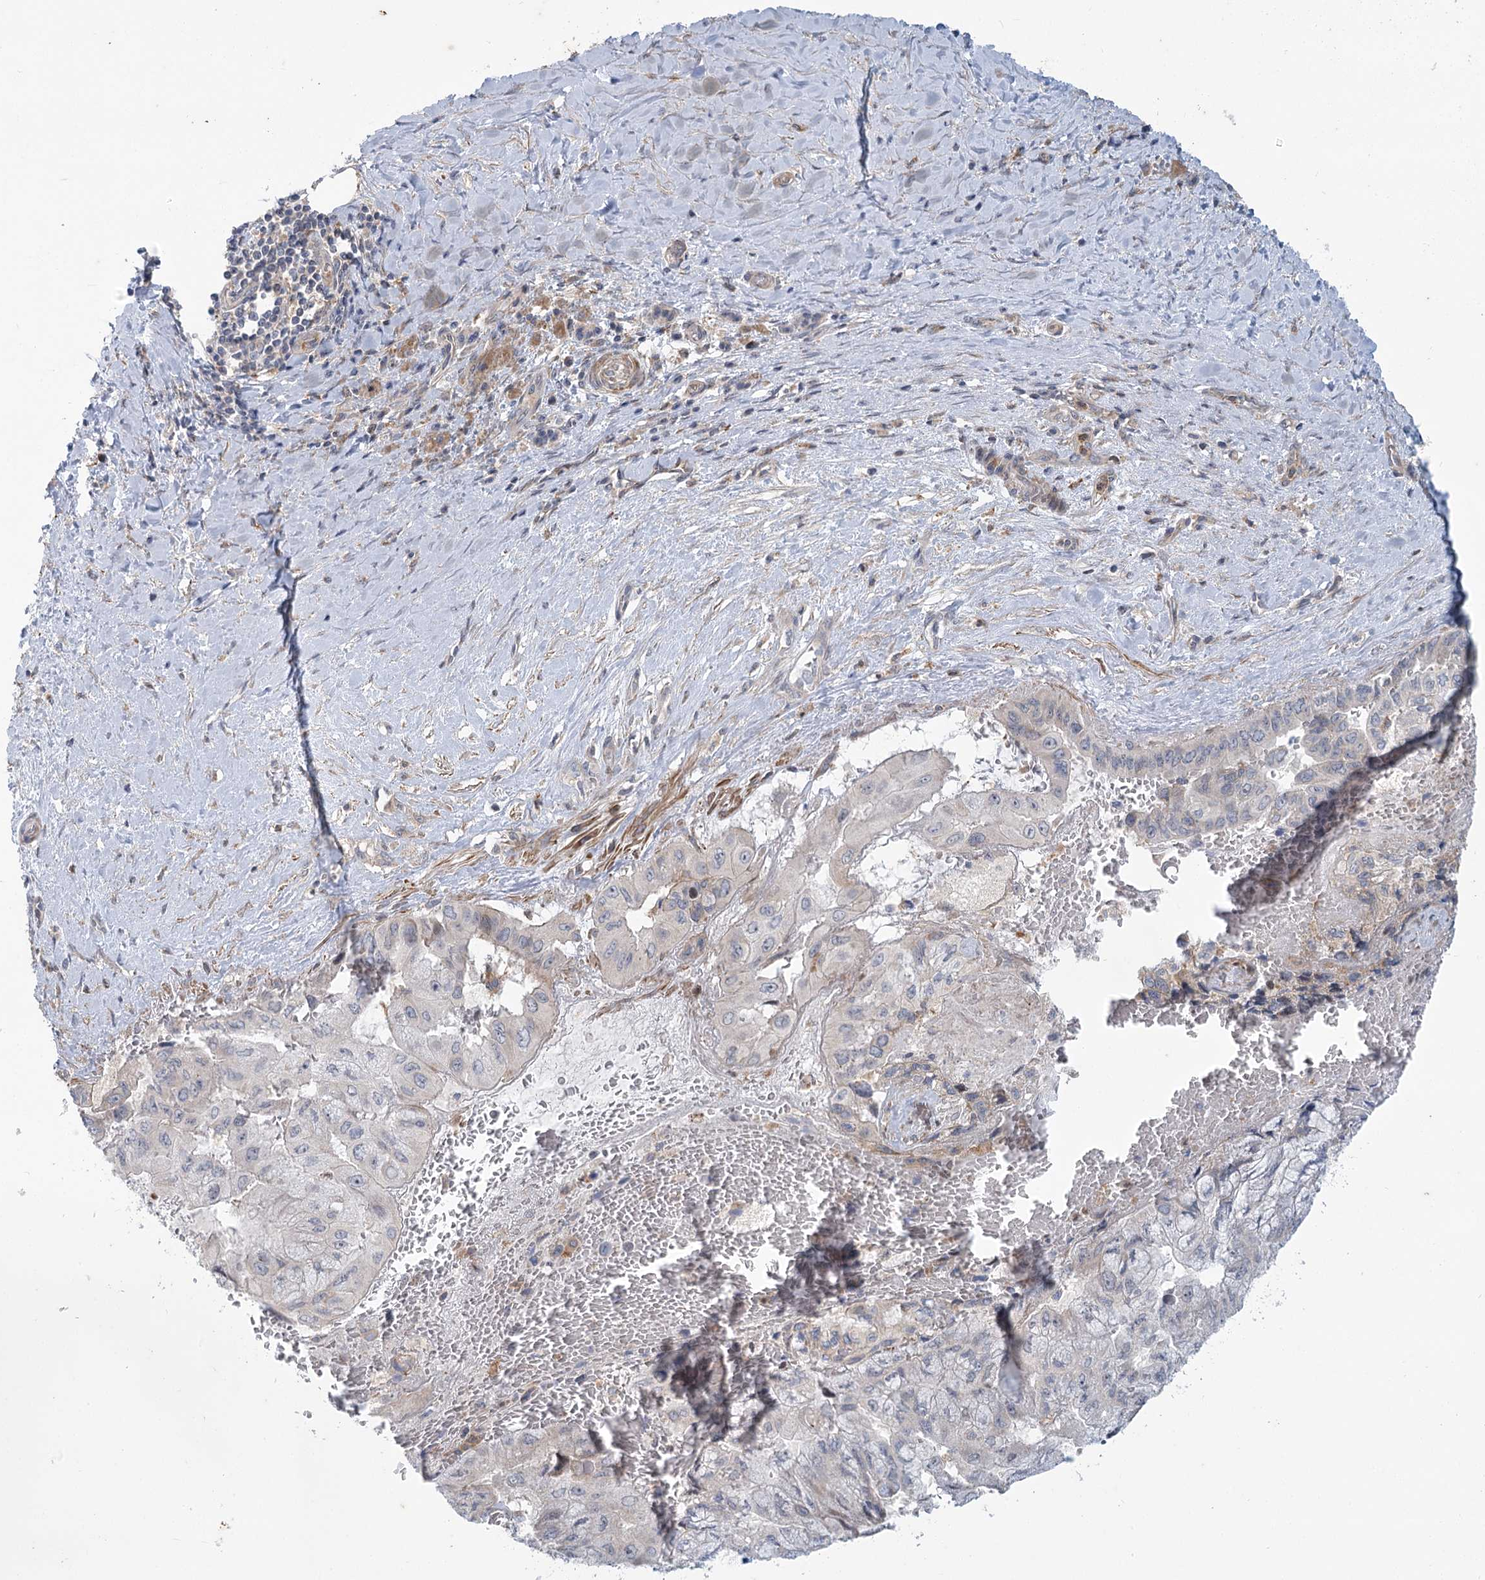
{"staining": {"intensity": "negative", "quantity": "none", "location": "none"}, "tissue": "pancreatic cancer", "cell_type": "Tumor cells", "image_type": "cancer", "snomed": [{"axis": "morphology", "description": "Adenocarcinoma, NOS"}, {"axis": "topography", "description": "Pancreas"}], "caption": "Immunohistochemistry micrograph of neoplastic tissue: human pancreatic cancer (adenocarcinoma) stained with DAB exhibits no significant protein staining in tumor cells.", "gene": "MTG1", "patient": {"sex": "male", "age": 51}}